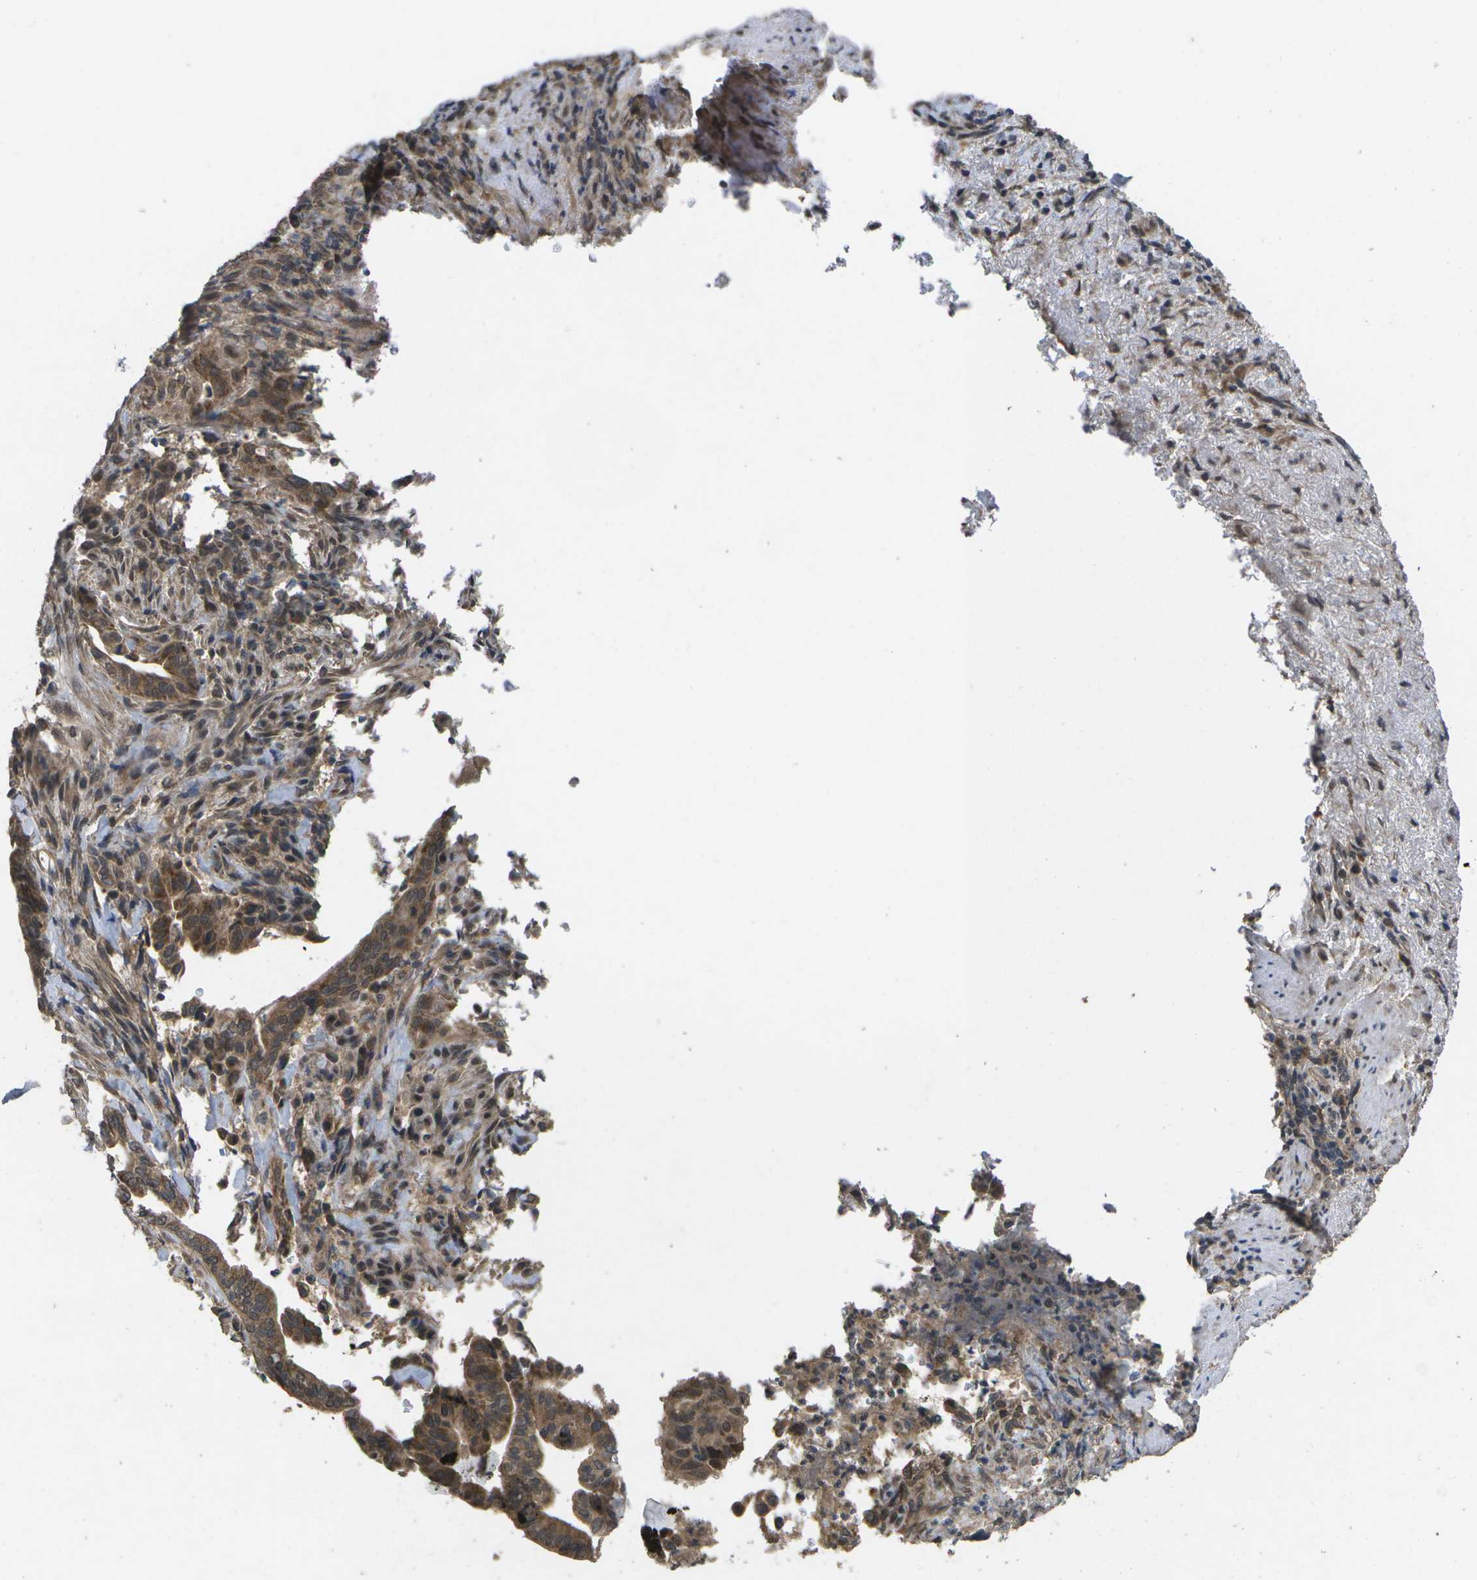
{"staining": {"intensity": "moderate", "quantity": ">75%", "location": "cytoplasmic/membranous"}, "tissue": "liver cancer", "cell_type": "Tumor cells", "image_type": "cancer", "snomed": [{"axis": "morphology", "description": "Cholangiocarcinoma"}, {"axis": "topography", "description": "Liver"}], "caption": "Immunohistochemistry micrograph of neoplastic tissue: human liver cholangiocarcinoma stained using immunohistochemistry displays medium levels of moderate protein expression localized specifically in the cytoplasmic/membranous of tumor cells, appearing as a cytoplasmic/membranous brown color.", "gene": "ALAS1", "patient": {"sex": "female", "age": 67}}